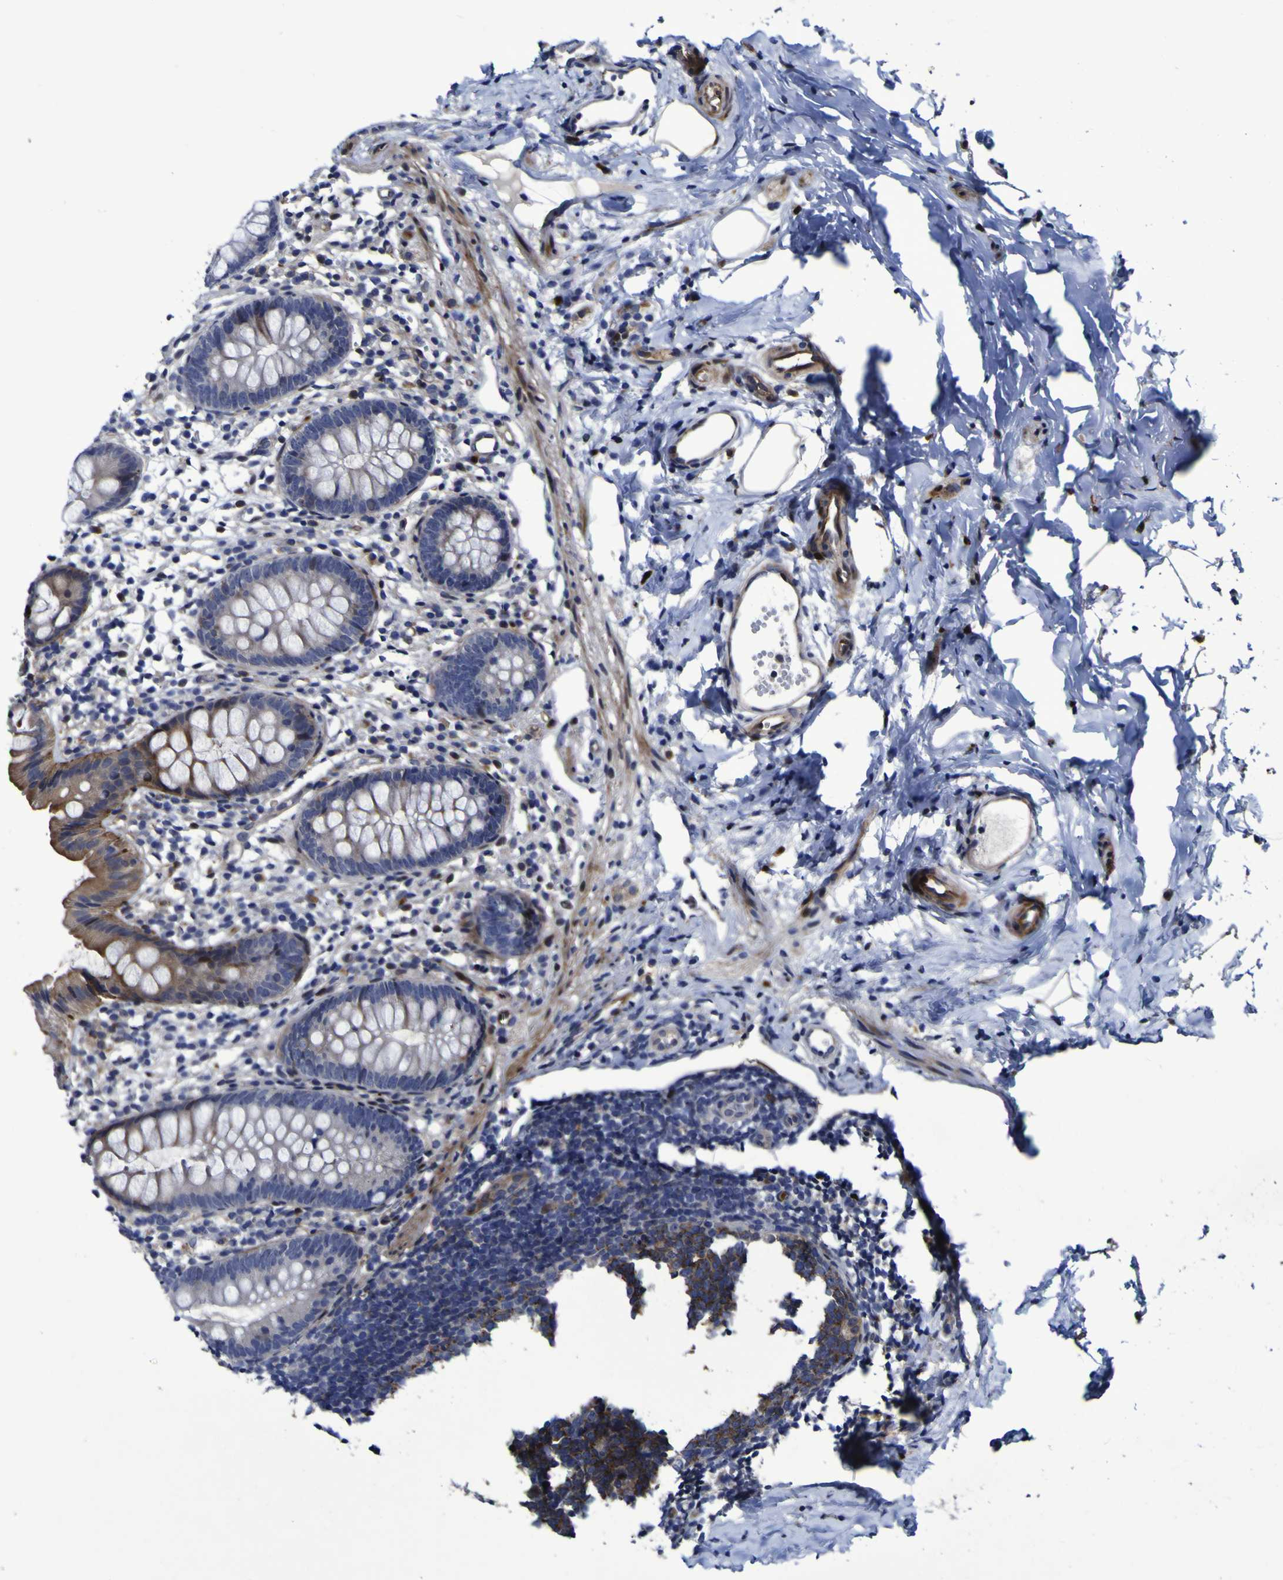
{"staining": {"intensity": "moderate", "quantity": ">75%", "location": "cytoplasmic/membranous"}, "tissue": "appendix", "cell_type": "Glandular cells", "image_type": "normal", "snomed": [{"axis": "morphology", "description": "Normal tissue, NOS"}, {"axis": "topography", "description": "Appendix"}], "caption": "Normal appendix exhibits moderate cytoplasmic/membranous positivity in approximately >75% of glandular cells, visualized by immunohistochemistry. The staining was performed using DAB, with brown indicating positive protein expression. Nuclei are stained blue with hematoxylin.", "gene": "MGLL", "patient": {"sex": "female", "age": 20}}